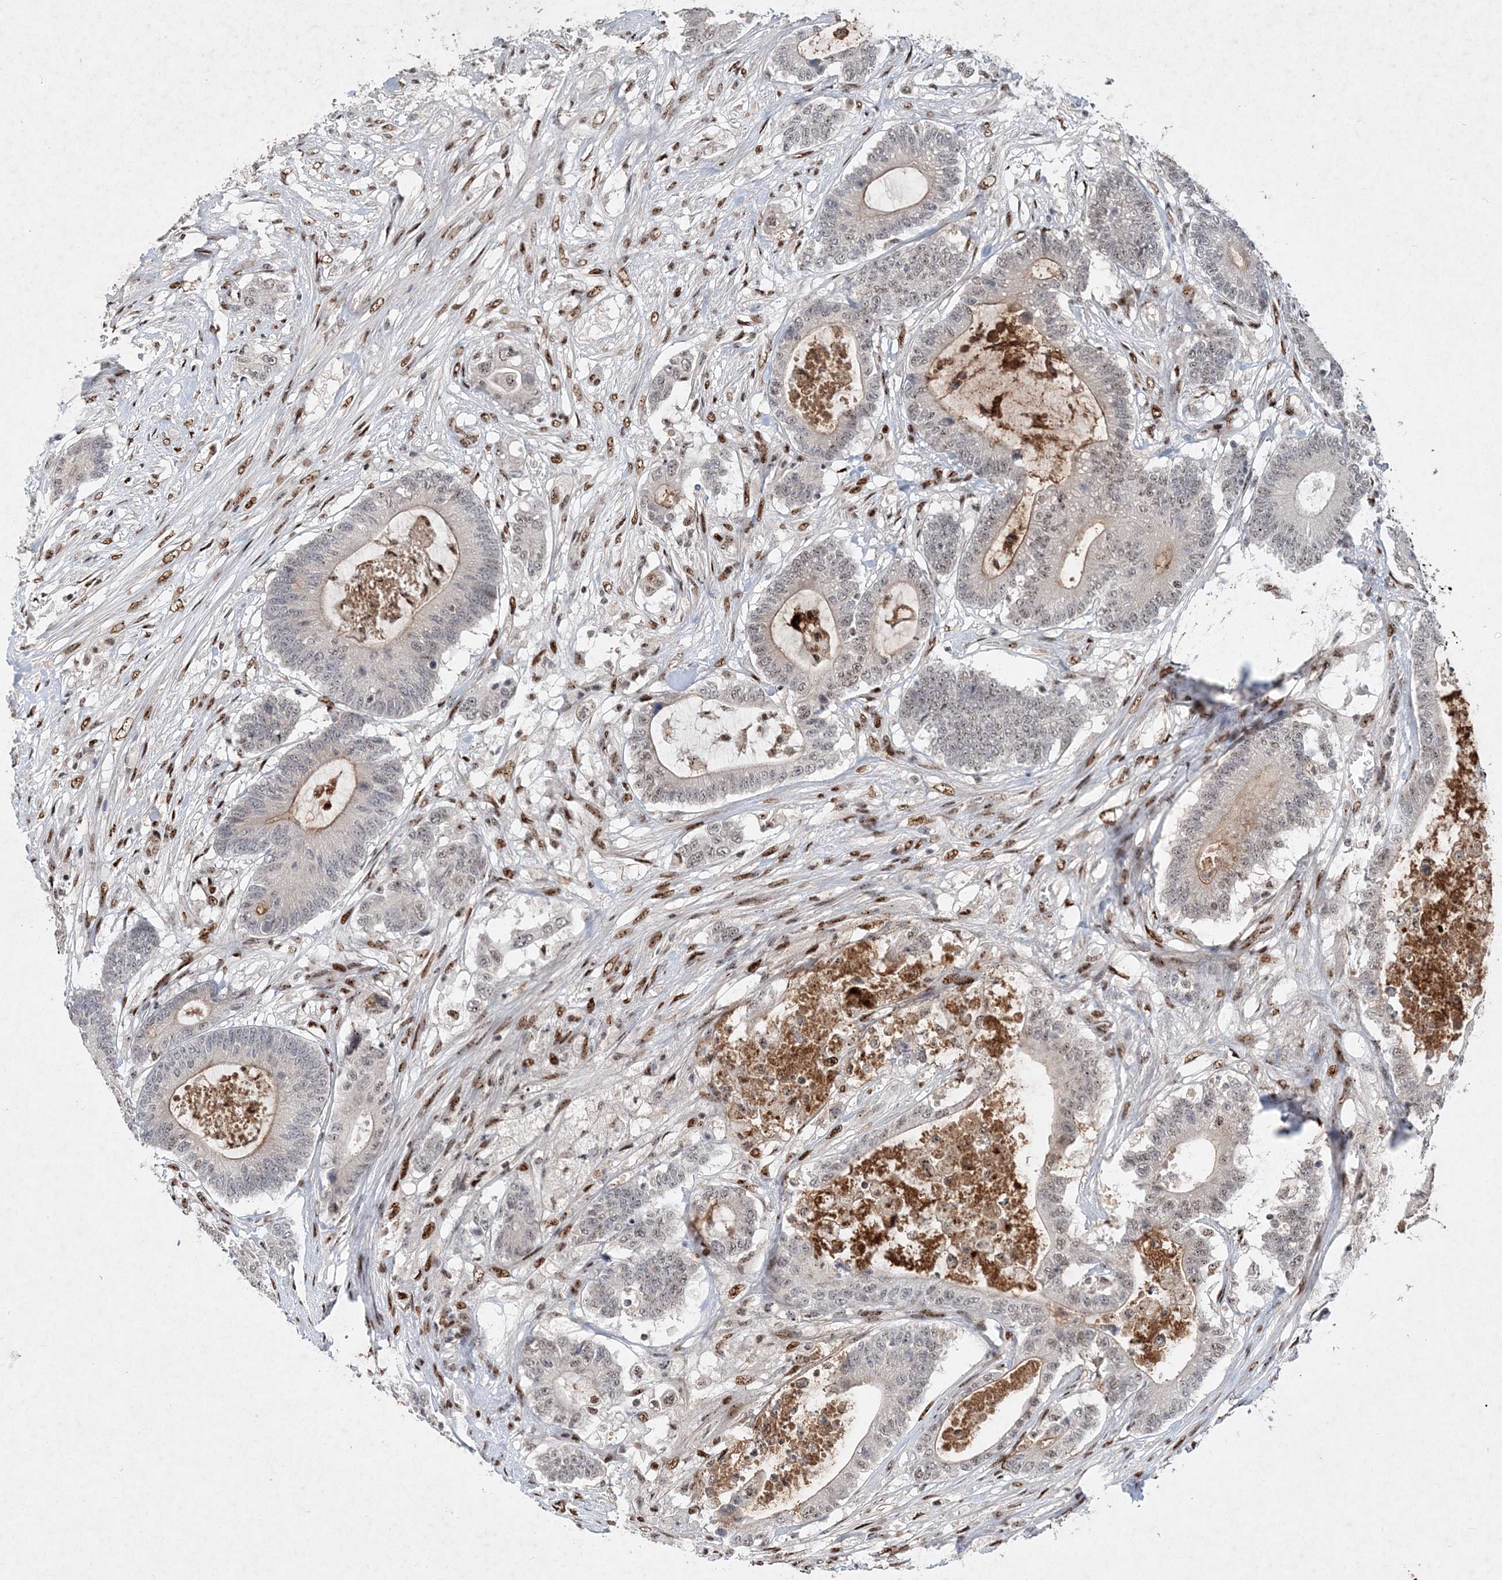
{"staining": {"intensity": "weak", "quantity": "25%-75%", "location": "cytoplasmic/membranous,nuclear"}, "tissue": "colorectal cancer", "cell_type": "Tumor cells", "image_type": "cancer", "snomed": [{"axis": "morphology", "description": "Adenocarcinoma, NOS"}, {"axis": "topography", "description": "Colon"}], "caption": "This is a photomicrograph of immunohistochemistry staining of colorectal cancer, which shows weak positivity in the cytoplasmic/membranous and nuclear of tumor cells.", "gene": "GIN1", "patient": {"sex": "female", "age": 84}}